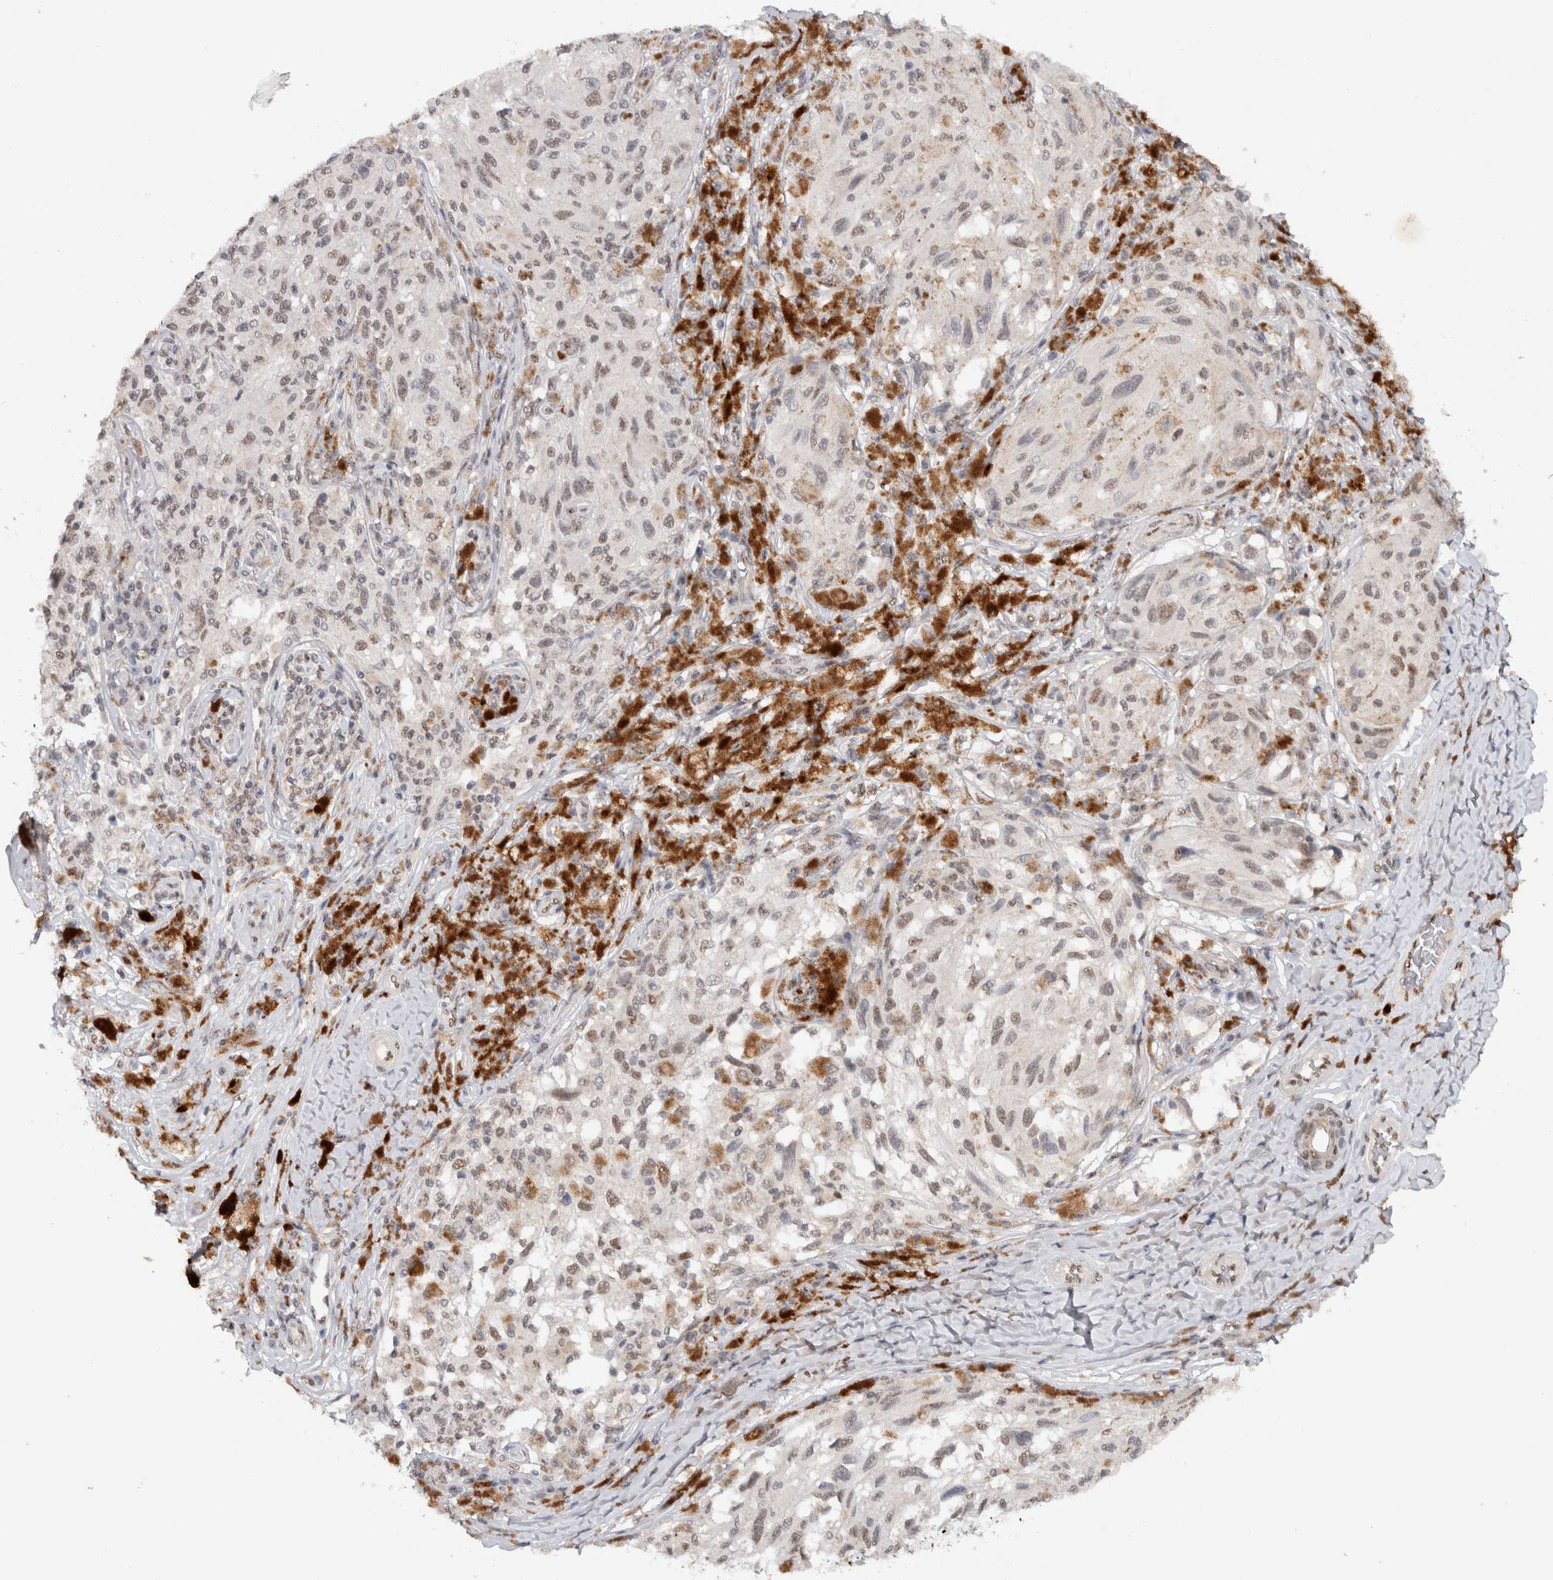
{"staining": {"intensity": "weak", "quantity": "<25%", "location": "nuclear"}, "tissue": "melanoma", "cell_type": "Tumor cells", "image_type": "cancer", "snomed": [{"axis": "morphology", "description": "Malignant melanoma, NOS"}, {"axis": "topography", "description": "Skin"}], "caption": "Immunohistochemical staining of human malignant melanoma exhibits no significant staining in tumor cells.", "gene": "RPS6KA2", "patient": {"sex": "female", "age": 73}}